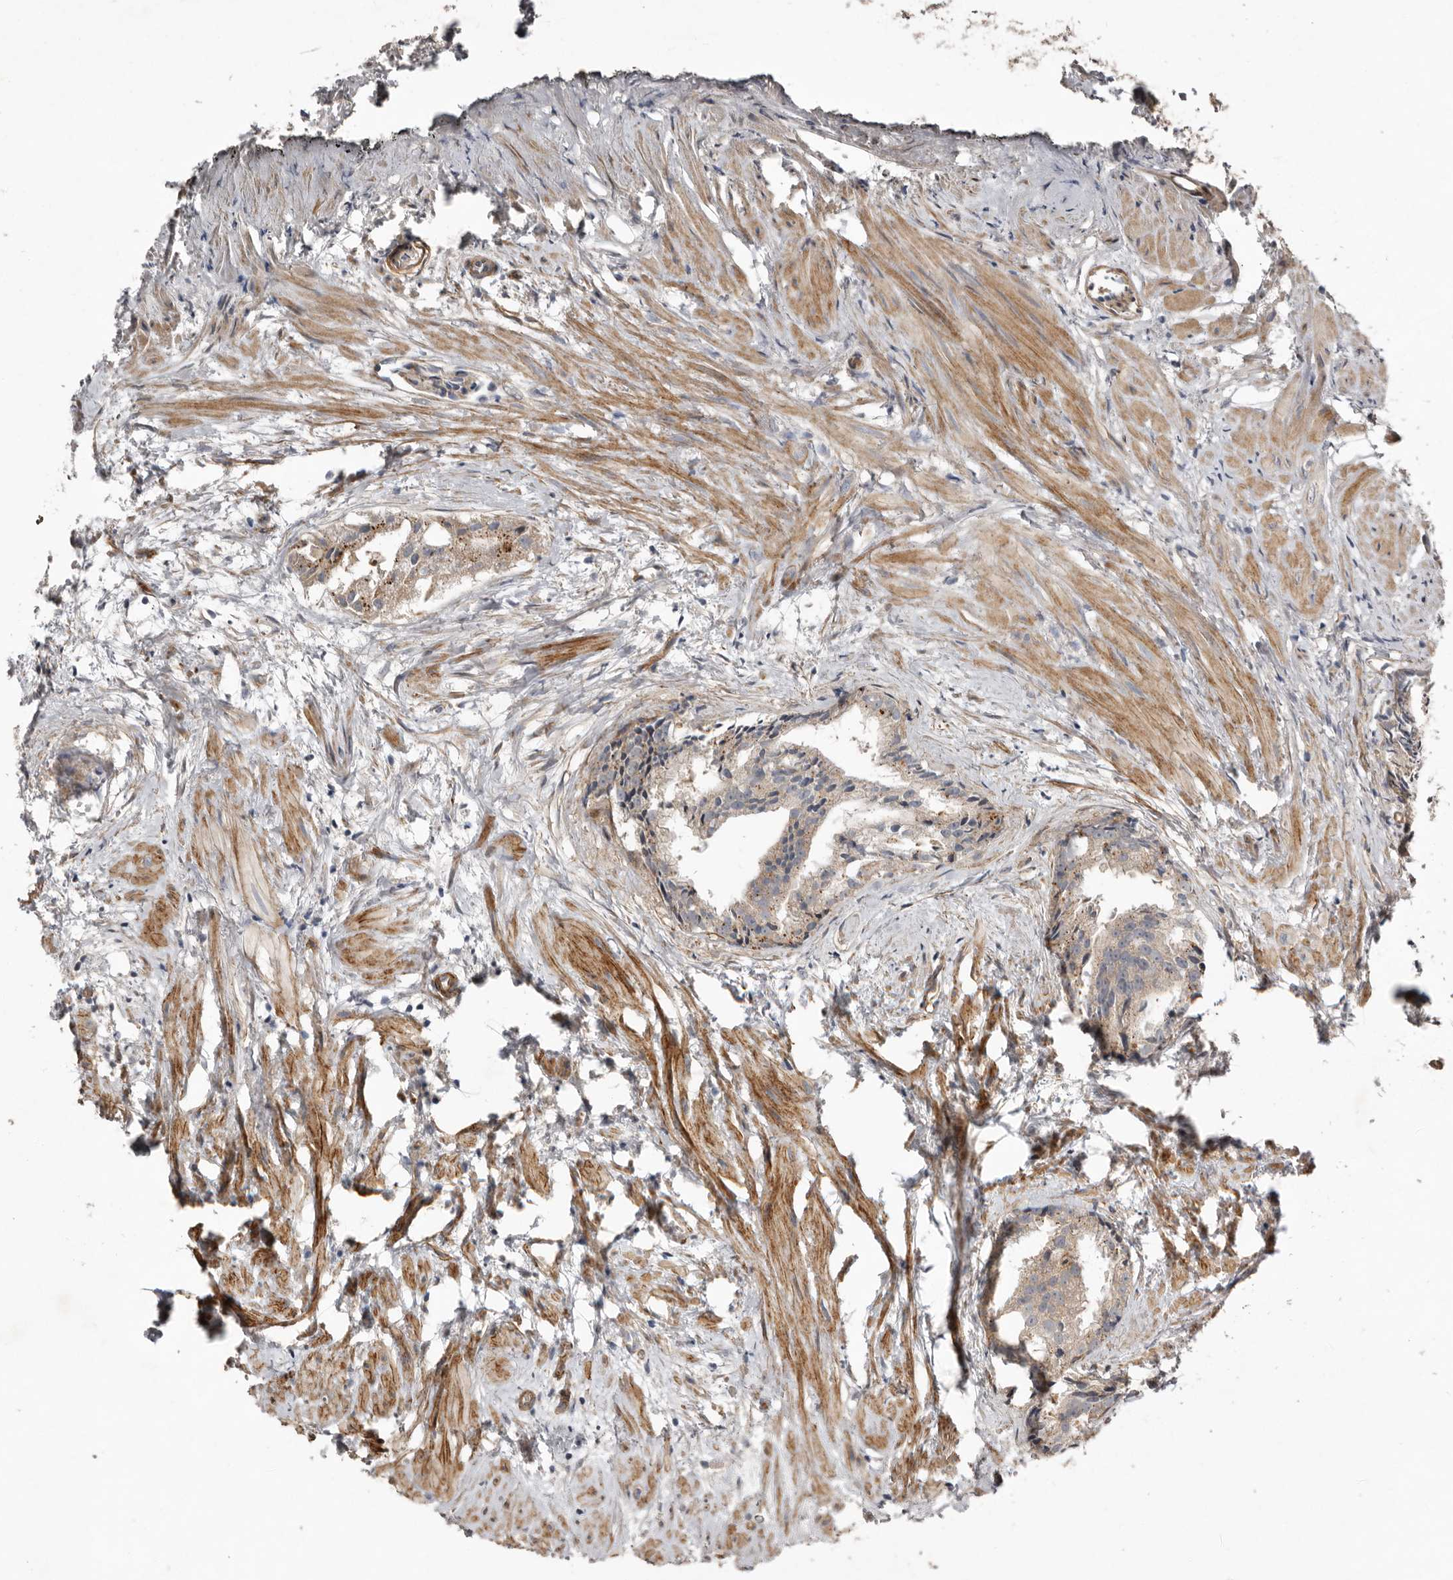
{"staining": {"intensity": "weak", "quantity": "25%-75%", "location": "cytoplasmic/membranous"}, "tissue": "prostate cancer", "cell_type": "Tumor cells", "image_type": "cancer", "snomed": [{"axis": "morphology", "description": "Adenocarcinoma, Low grade"}, {"axis": "topography", "description": "Prostate"}], "caption": "Protein staining of prostate adenocarcinoma (low-grade) tissue shows weak cytoplasmic/membranous staining in approximately 25%-75% of tumor cells.", "gene": "RANBP17", "patient": {"sex": "male", "age": 88}}